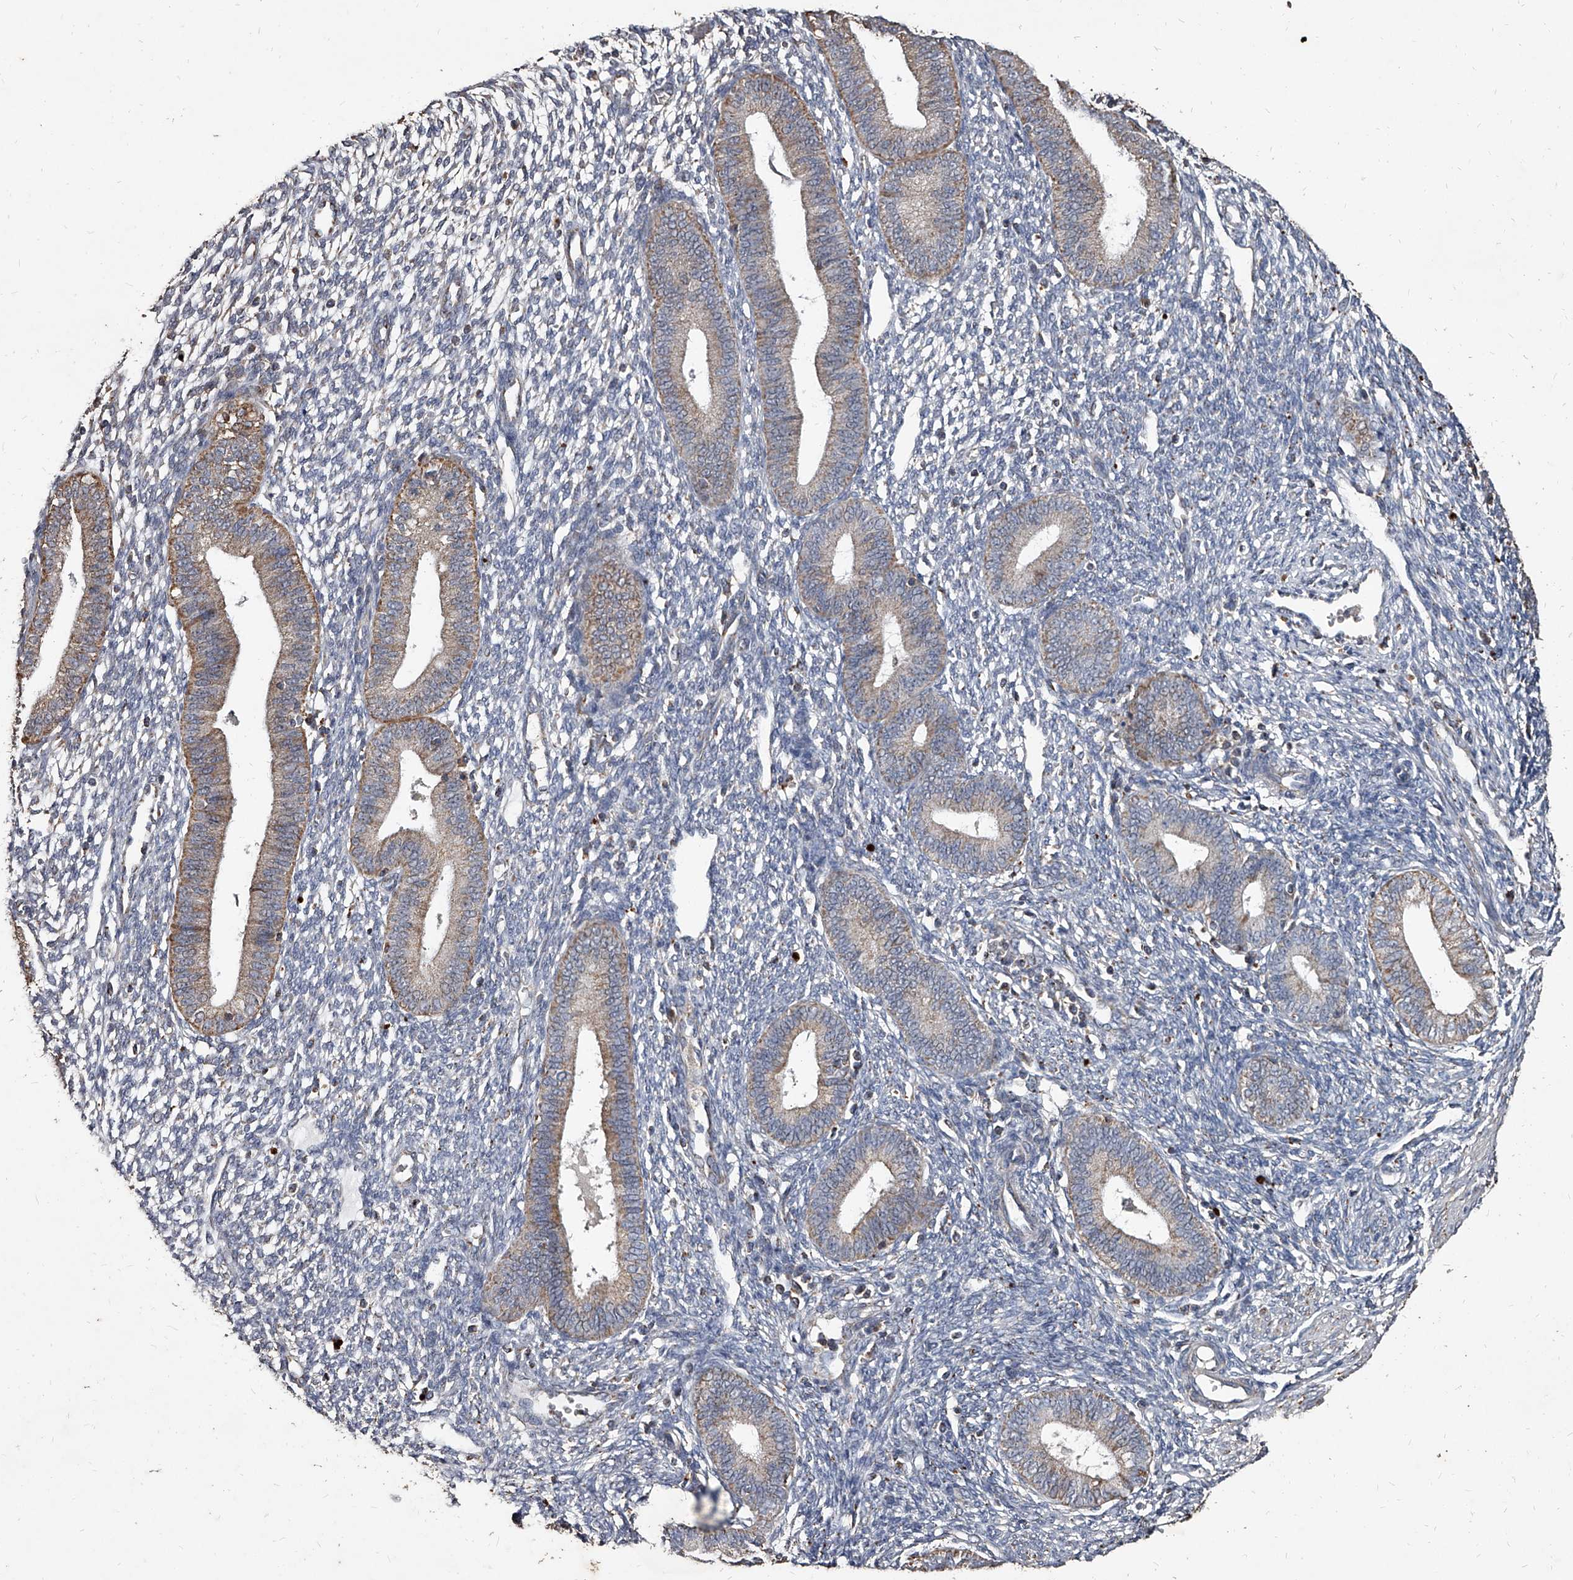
{"staining": {"intensity": "negative", "quantity": "none", "location": "none"}, "tissue": "endometrium", "cell_type": "Cells in endometrial stroma", "image_type": "normal", "snomed": [{"axis": "morphology", "description": "Normal tissue, NOS"}, {"axis": "topography", "description": "Endometrium"}], "caption": "DAB (3,3'-diaminobenzidine) immunohistochemical staining of unremarkable human endometrium demonstrates no significant staining in cells in endometrial stroma.", "gene": "GPR183", "patient": {"sex": "female", "age": 46}}